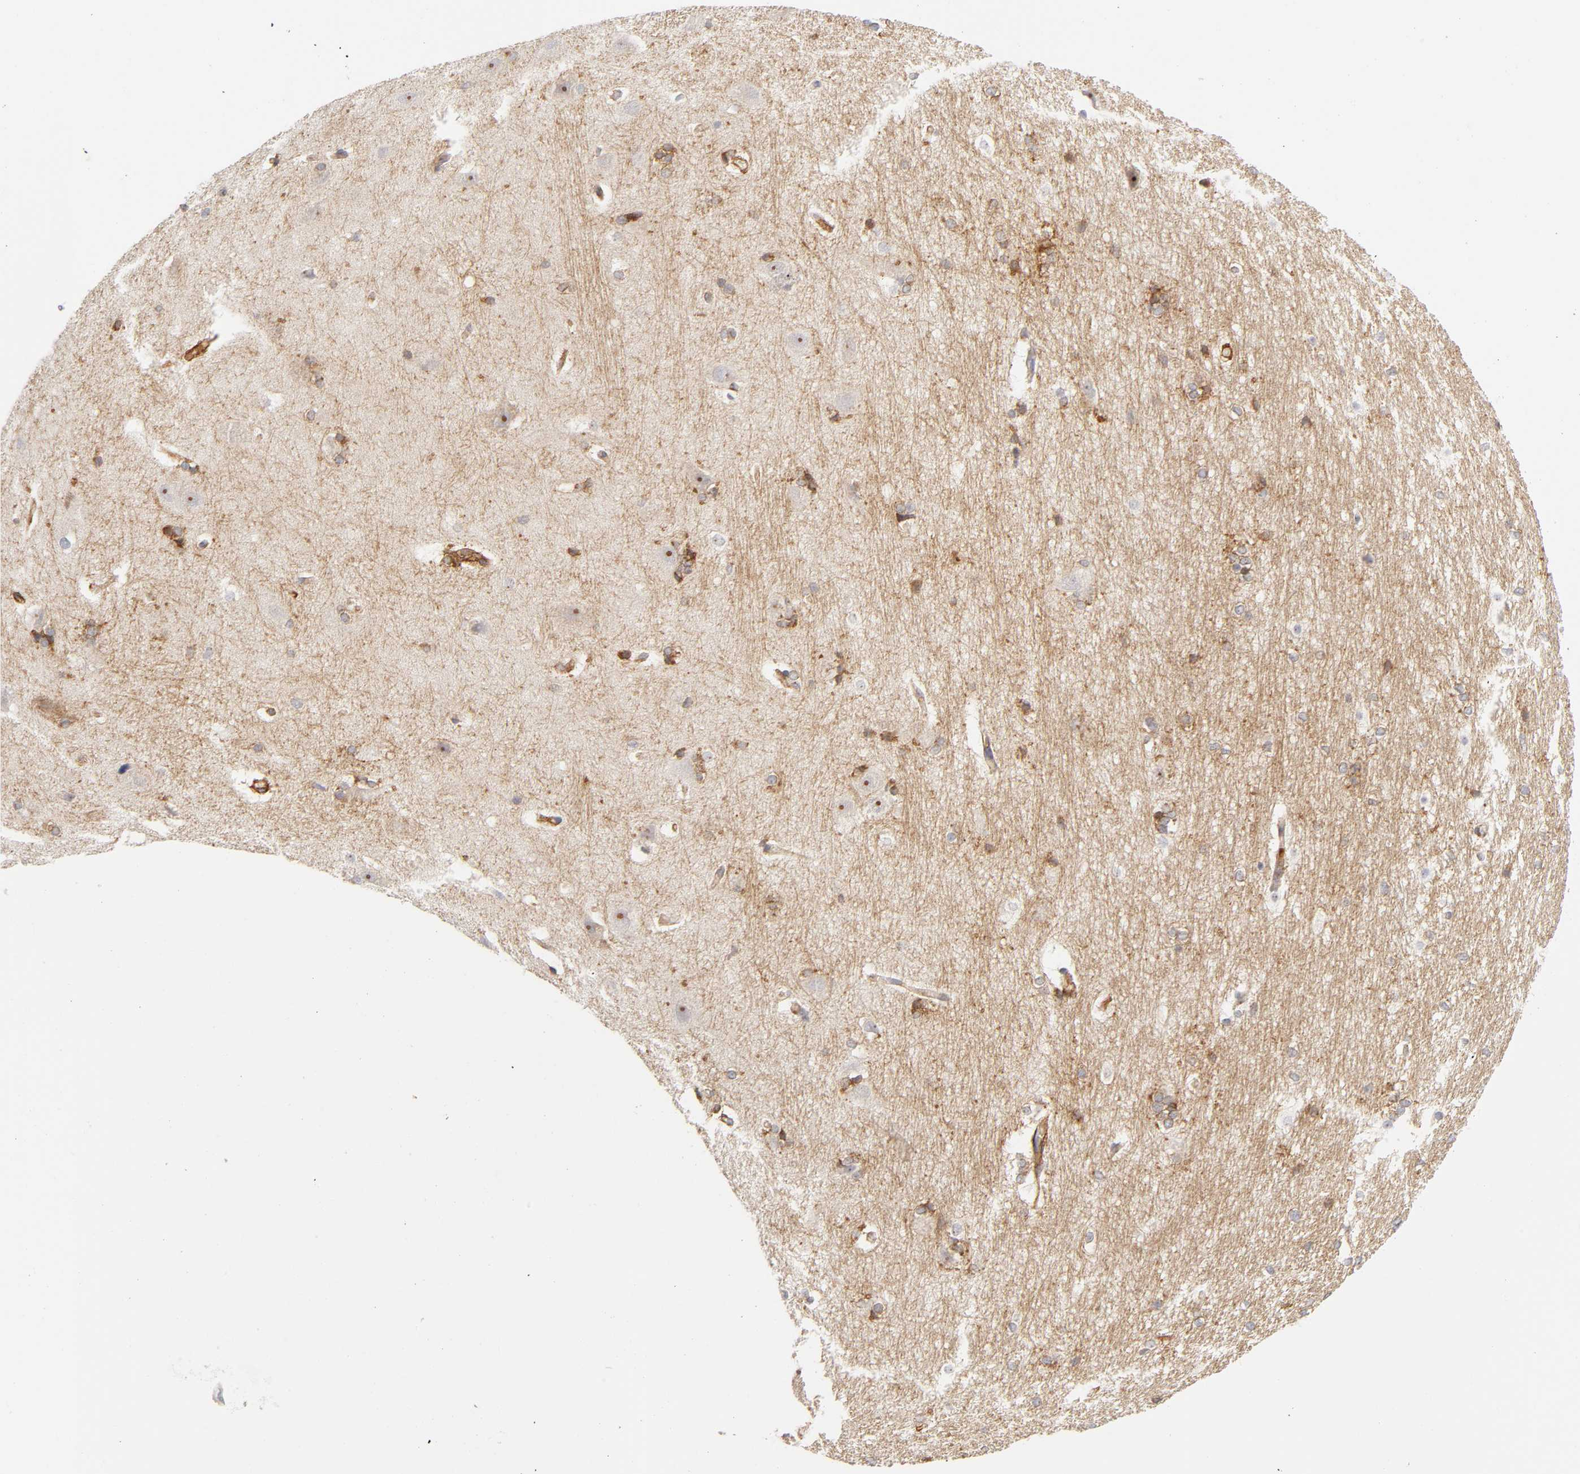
{"staining": {"intensity": "strong", "quantity": "25%-75%", "location": "nuclear"}, "tissue": "hippocampus", "cell_type": "Glial cells", "image_type": "normal", "snomed": [{"axis": "morphology", "description": "Normal tissue, NOS"}, {"axis": "topography", "description": "Hippocampus"}], "caption": "Hippocampus stained with immunohistochemistry (IHC) displays strong nuclear staining in about 25%-75% of glial cells.", "gene": "PLD1", "patient": {"sex": "female", "age": 19}}